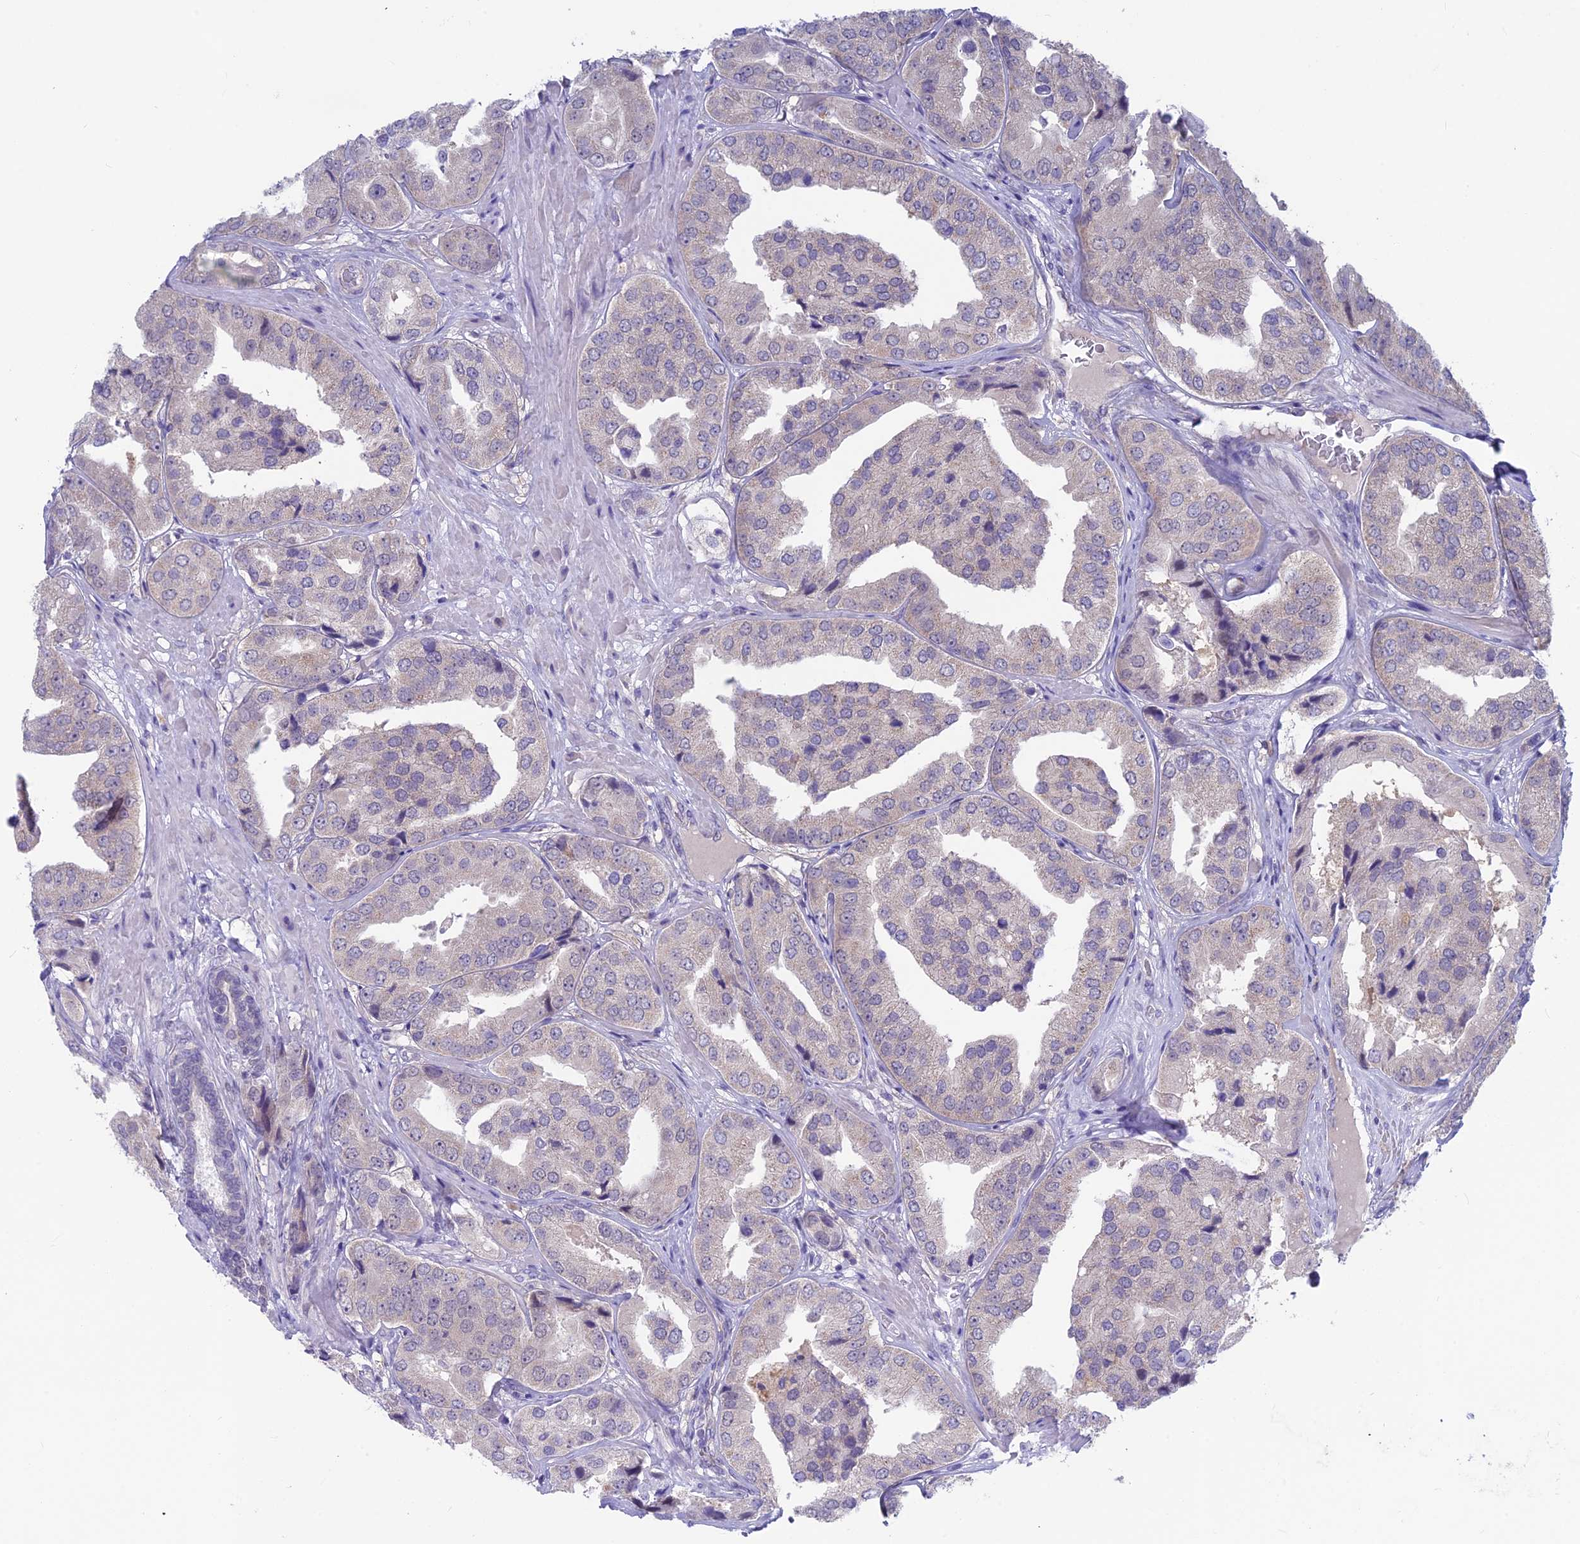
{"staining": {"intensity": "negative", "quantity": "none", "location": "none"}, "tissue": "prostate cancer", "cell_type": "Tumor cells", "image_type": "cancer", "snomed": [{"axis": "morphology", "description": "Adenocarcinoma, High grade"}, {"axis": "topography", "description": "Prostate"}], "caption": "DAB immunohistochemical staining of prostate adenocarcinoma (high-grade) reveals no significant positivity in tumor cells.", "gene": "SNTN", "patient": {"sex": "male", "age": 63}}